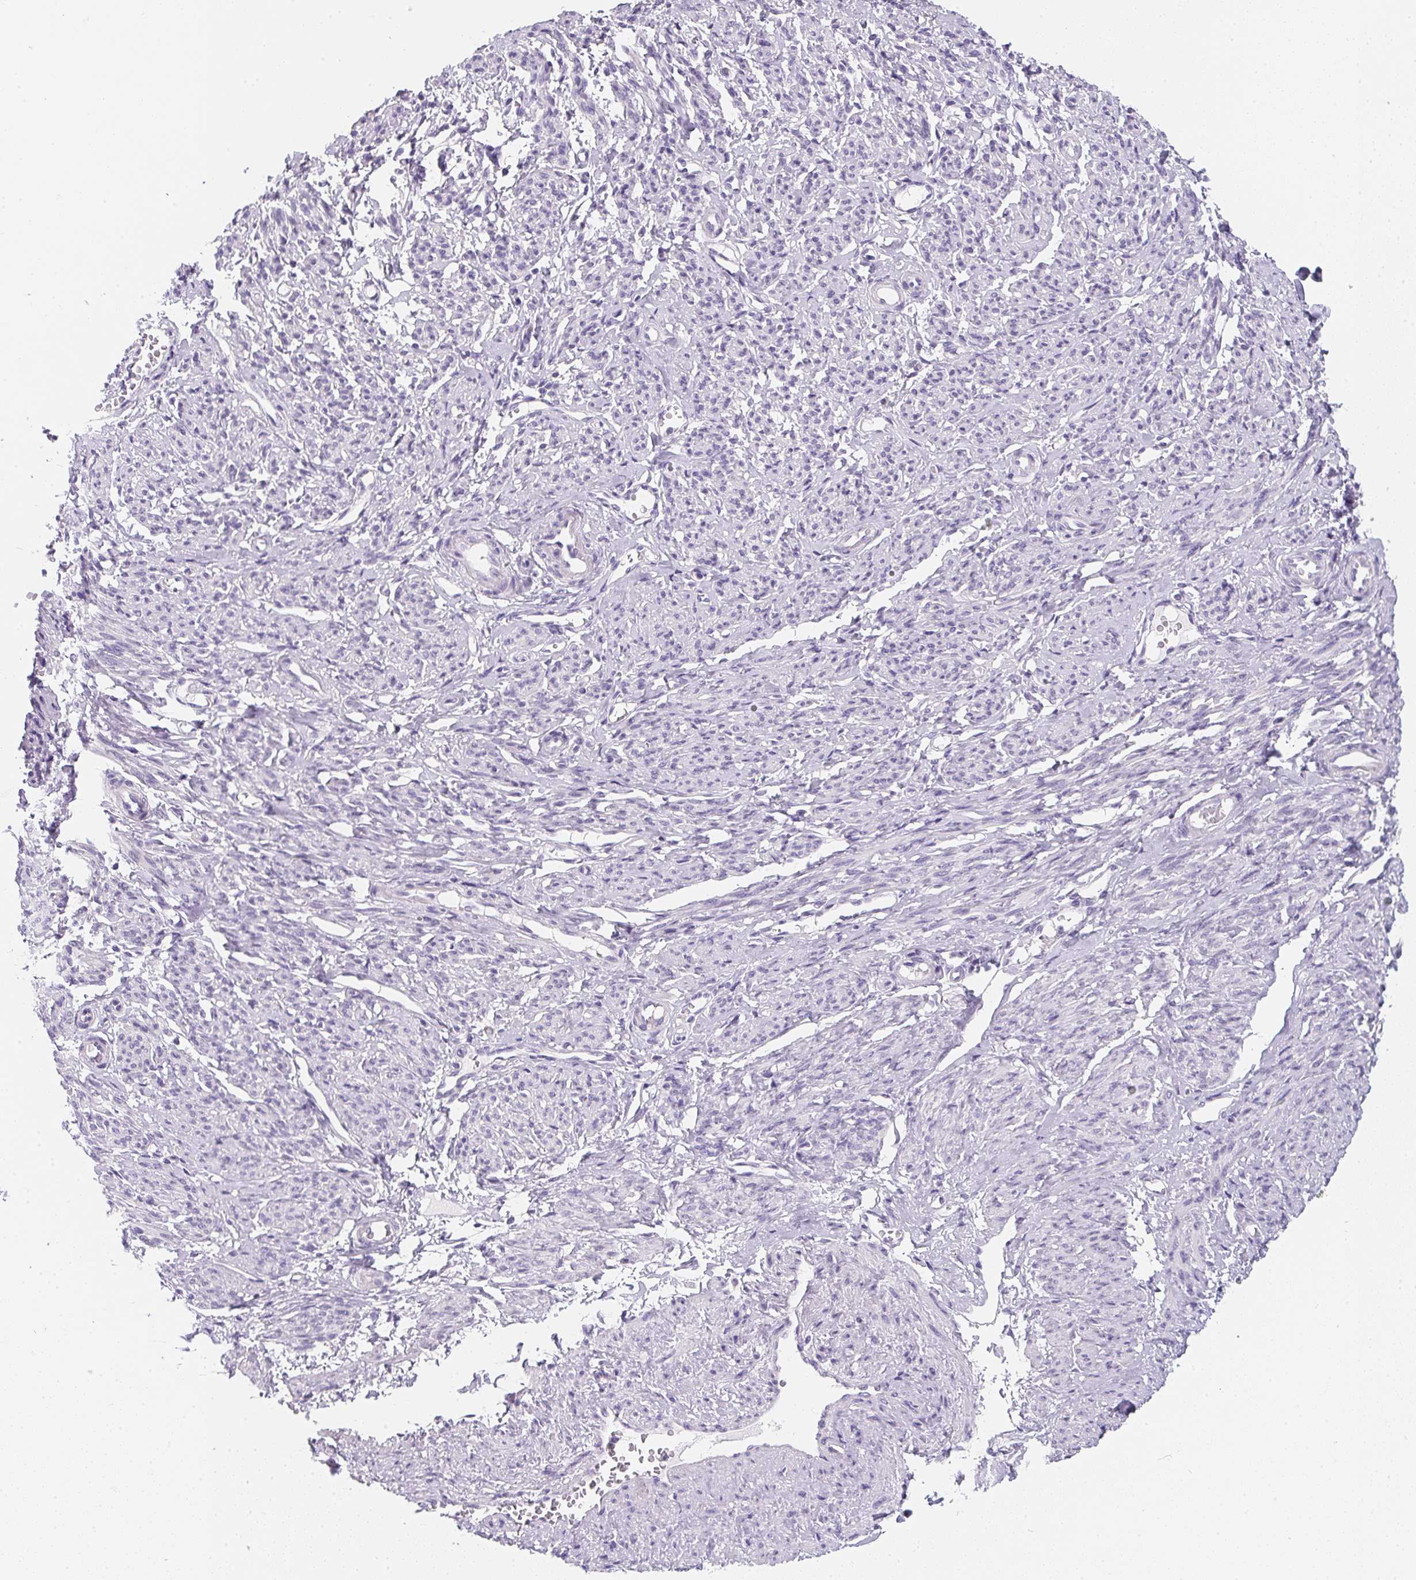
{"staining": {"intensity": "negative", "quantity": "none", "location": "none"}, "tissue": "smooth muscle", "cell_type": "Smooth muscle cells", "image_type": "normal", "snomed": [{"axis": "morphology", "description": "Normal tissue, NOS"}, {"axis": "topography", "description": "Smooth muscle"}], "caption": "Smooth muscle cells are negative for brown protein staining in benign smooth muscle. (DAB immunohistochemistry, high magnification).", "gene": "MAP1A", "patient": {"sex": "female", "age": 65}}